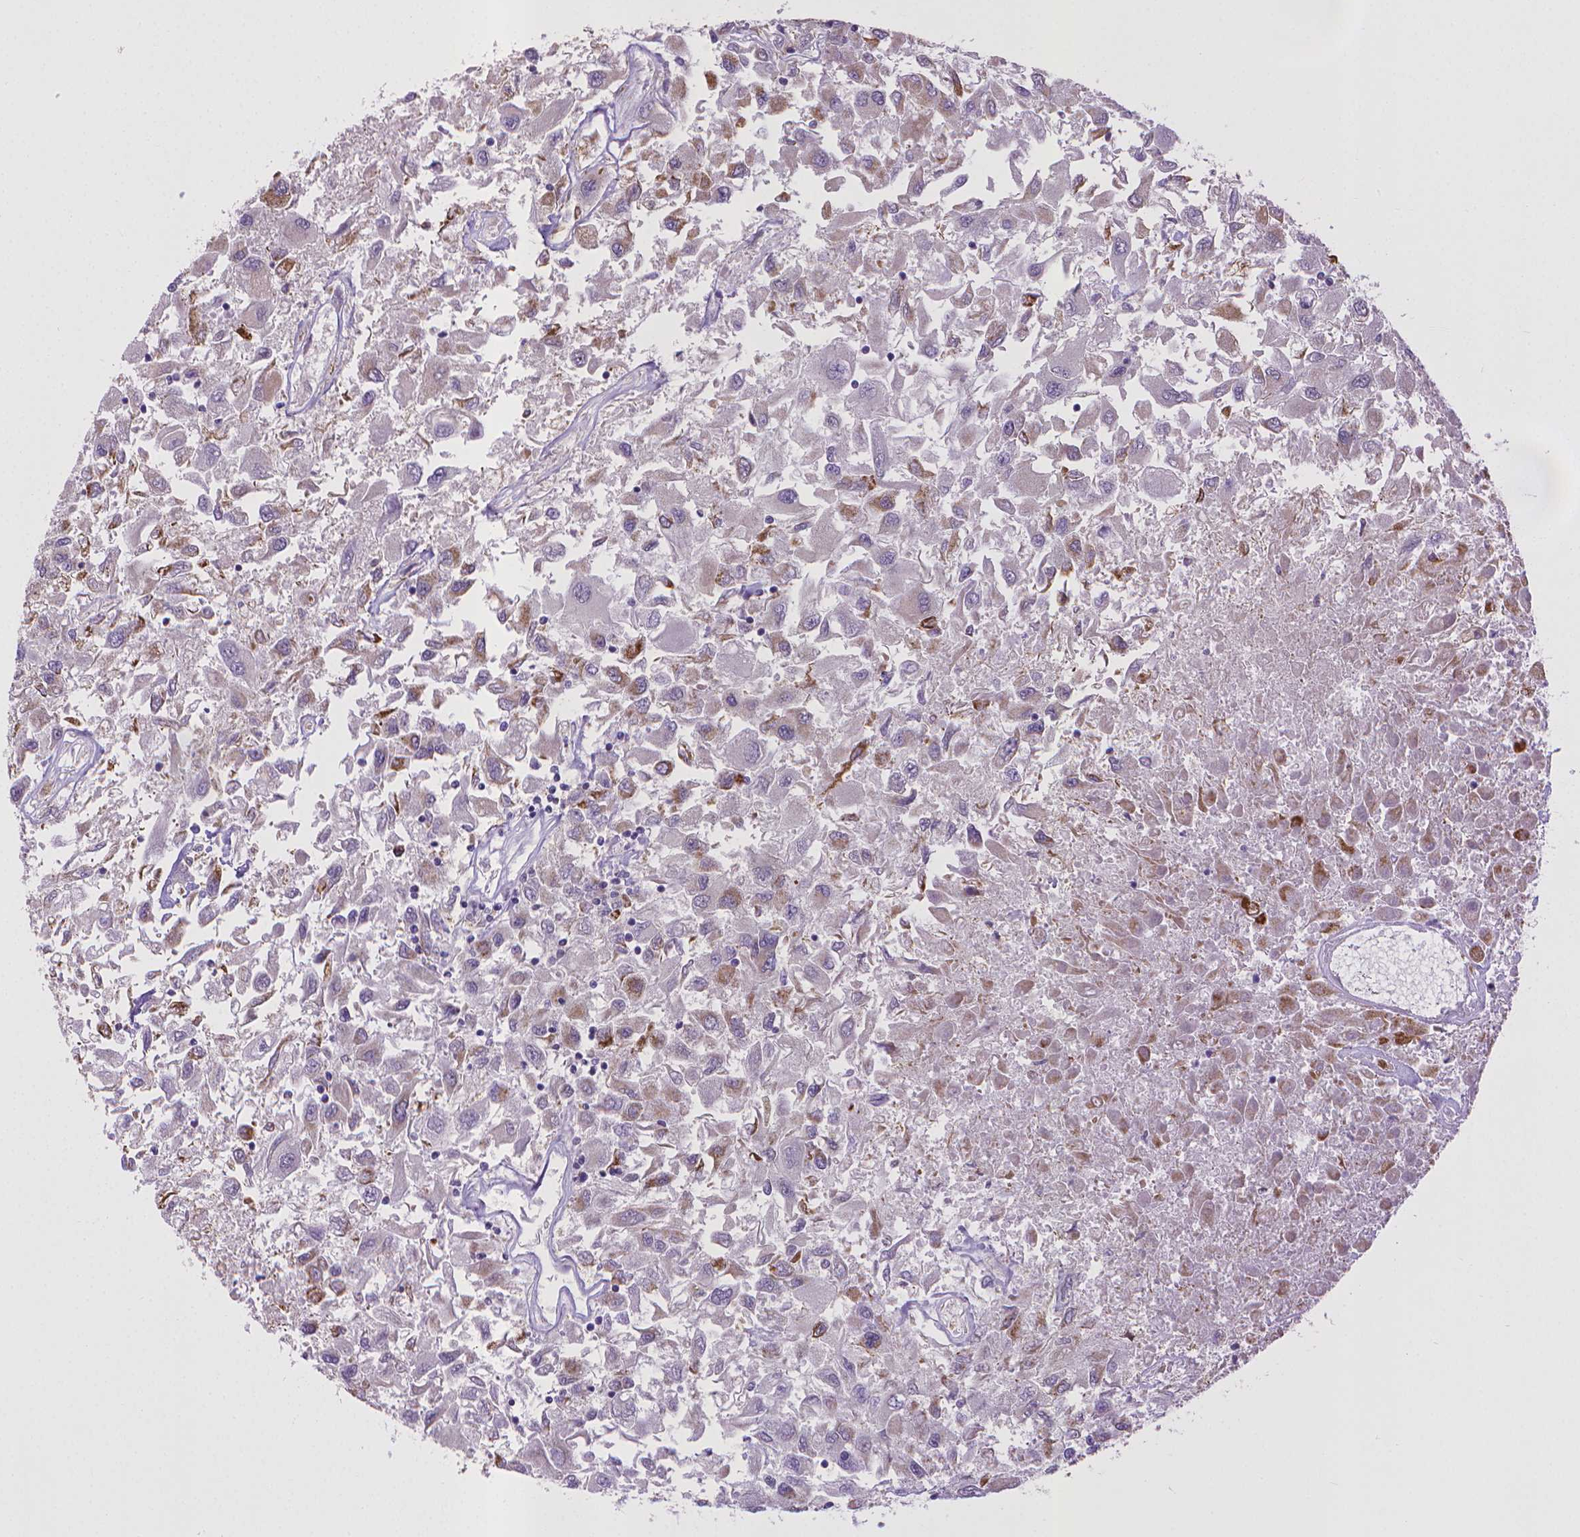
{"staining": {"intensity": "strong", "quantity": "<25%", "location": "cytoplasmic/membranous"}, "tissue": "renal cancer", "cell_type": "Tumor cells", "image_type": "cancer", "snomed": [{"axis": "morphology", "description": "Adenocarcinoma, NOS"}, {"axis": "topography", "description": "Kidney"}], "caption": "High-magnification brightfield microscopy of adenocarcinoma (renal) stained with DAB (3,3'-diaminobenzidine) (brown) and counterstained with hematoxylin (blue). tumor cells exhibit strong cytoplasmic/membranous expression is identified in about<25% of cells.", "gene": "KMO", "patient": {"sex": "female", "age": 76}}